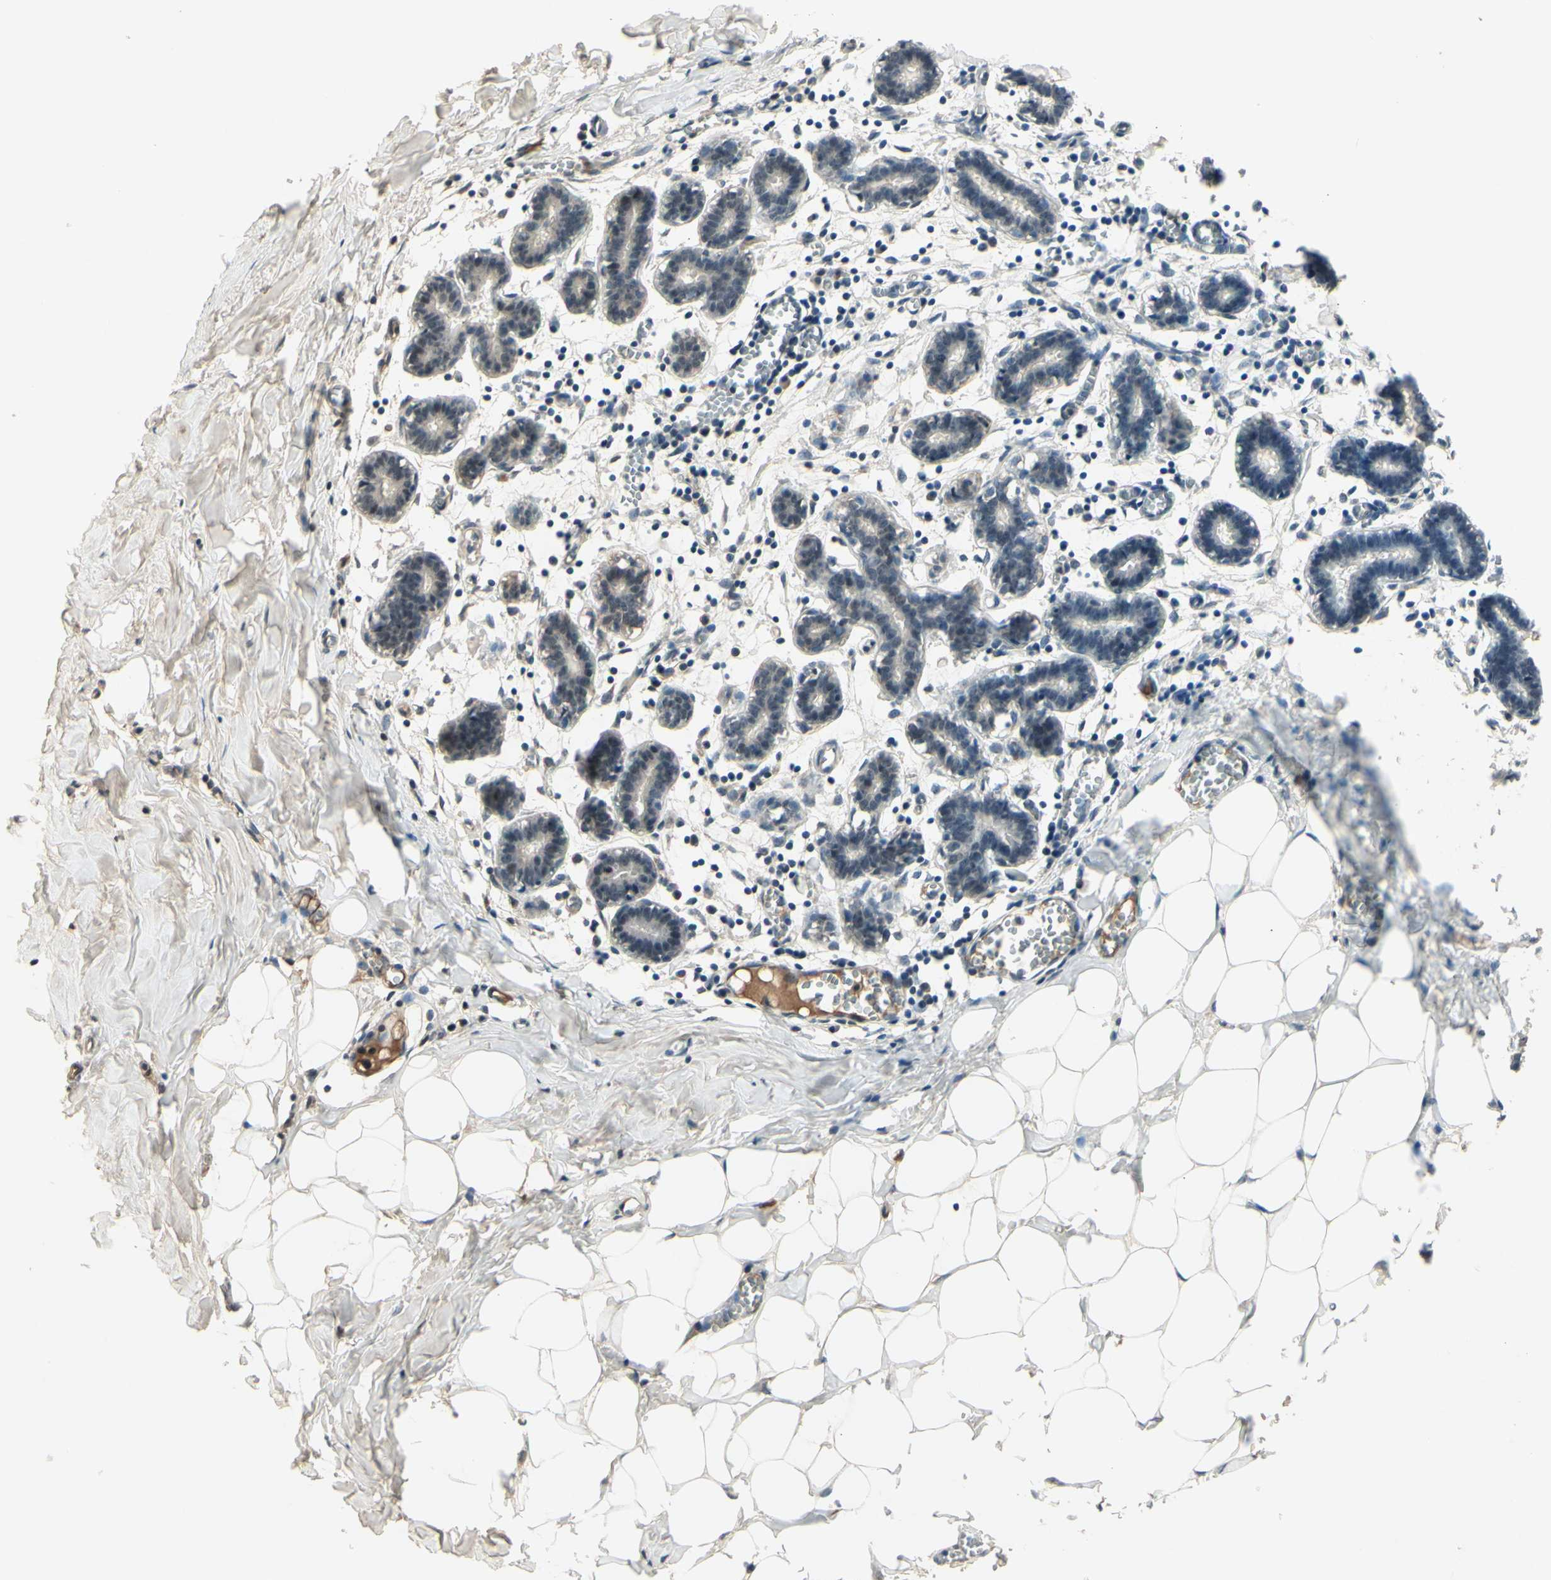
{"staining": {"intensity": "weak", "quantity": "25%-75%", "location": "nuclear"}, "tissue": "breast", "cell_type": "Adipocytes", "image_type": "normal", "snomed": [{"axis": "morphology", "description": "Normal tissue, NOS"}, {"axis": "topography", "description": "Breast"}], "caption": "Immunohistochemical staining of unremarkable breast exhibits 25%-75% levels of weak nuclear protein expression in about 25%-75% of adipocytes.", "gene": "SNW1", "patient": {"sex": "female", "age": 27}}